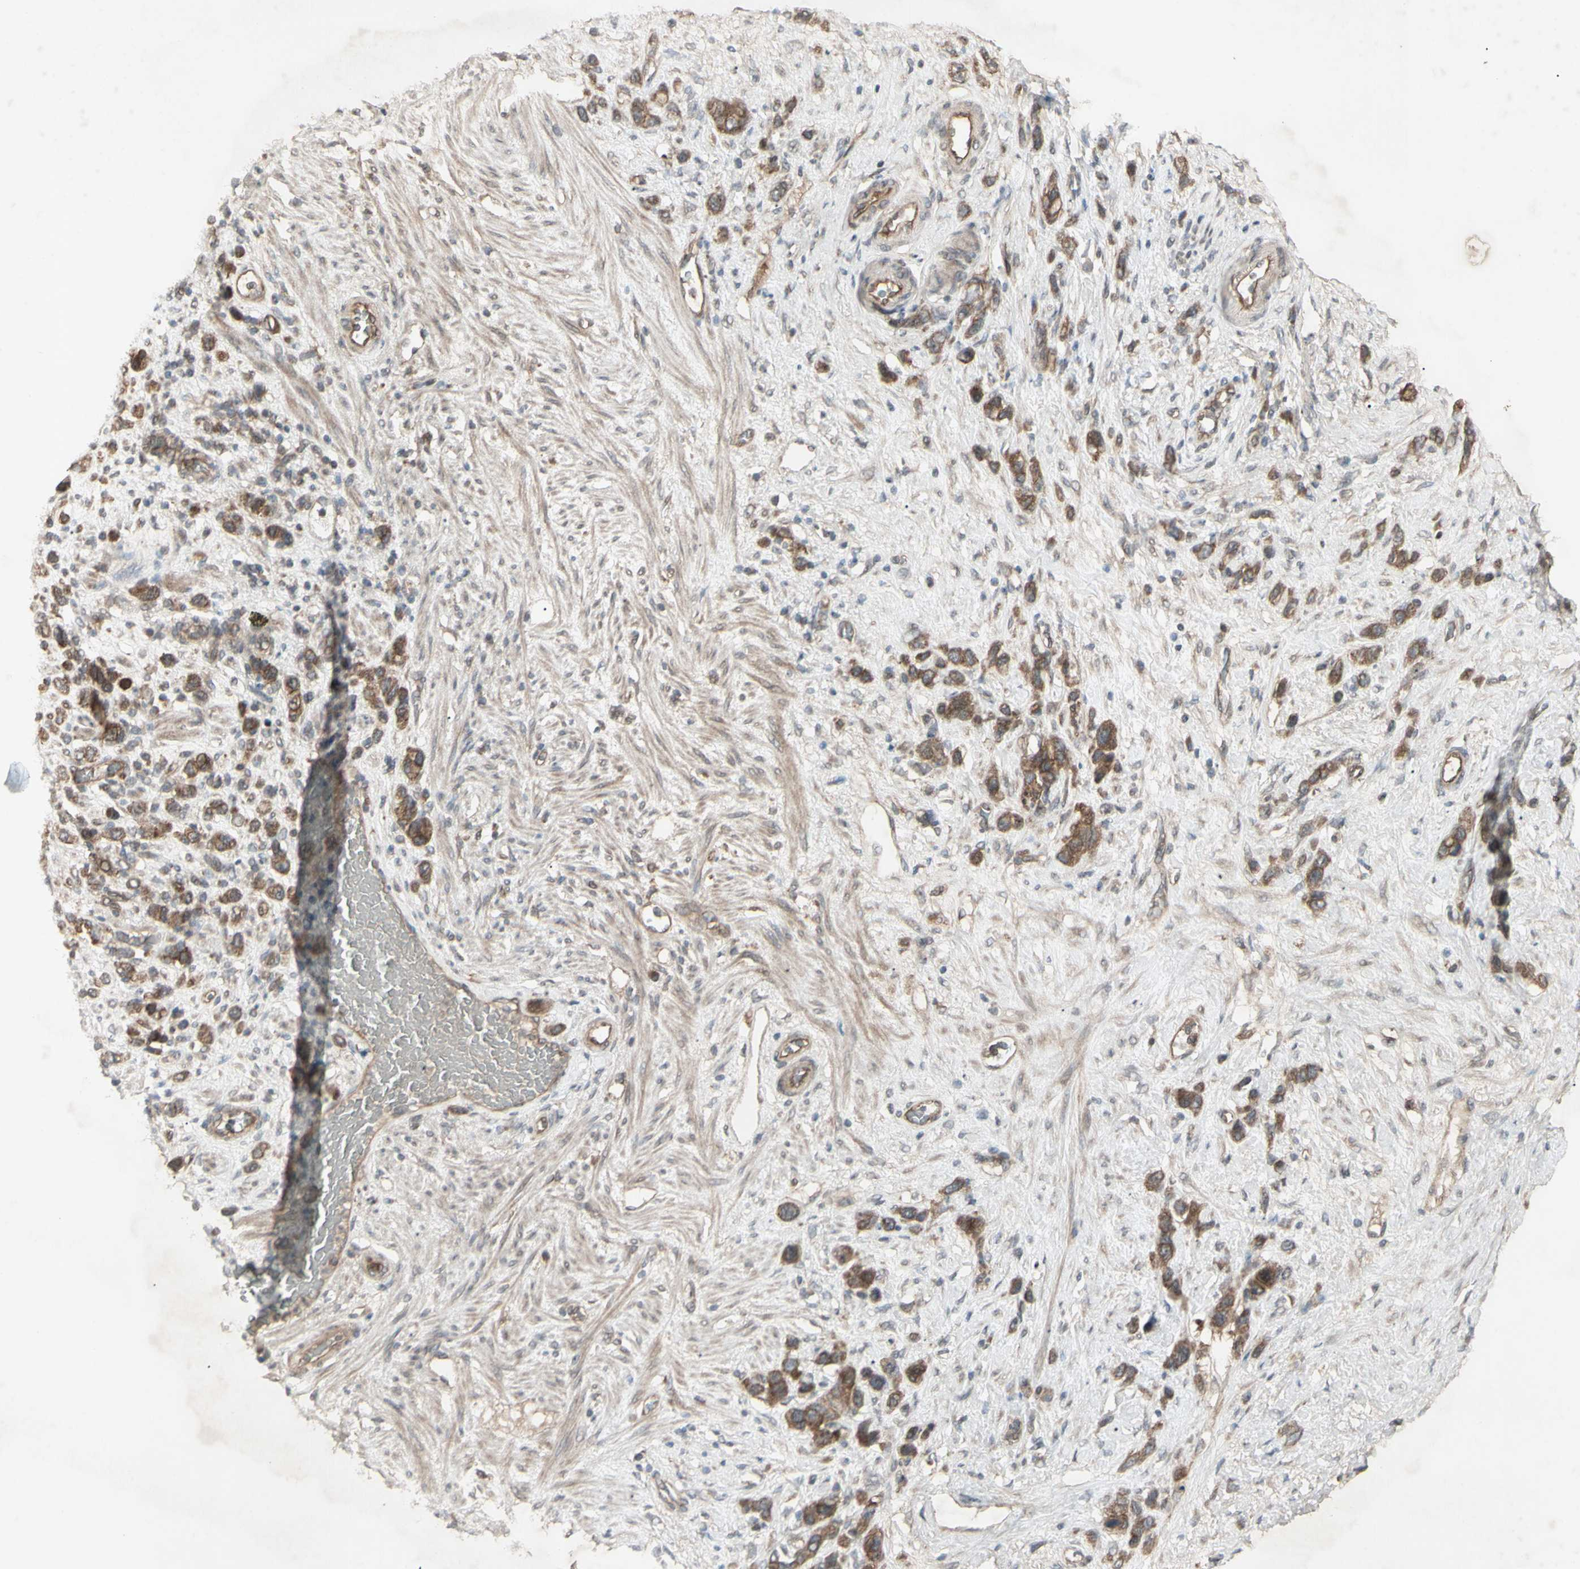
{"staining": {"intensity": "moderate", "quantity": ">75%", "location": "cytoplasmic/membranous"}, "tissue": "stomach cancer", "cell_type": "Tumor cells", "image_type": "cancer", "snomed": [{"axis": "morphology", "description": "Adenocarcinoma, NOS"}, {"axis": "morphology", "description": "Adenocarcinoma, High grade"}, {"axis": "topography", "description": "Stomach, upper"}, {"axis": "topography", "description": "Stomach, lower"}], "caption": "Immunohistochemical staining of adenocarcinoma (stomach) demonstrates medium levels of moderate cytoplasmic/membranous expression in about >75% of tumor cells. (DAB (3,3'-diaminobenzidine) IHC with brightfield microscopy, high magnification).", "gene": "JAG1", "patient": {"sex": "female", "age": 65}}